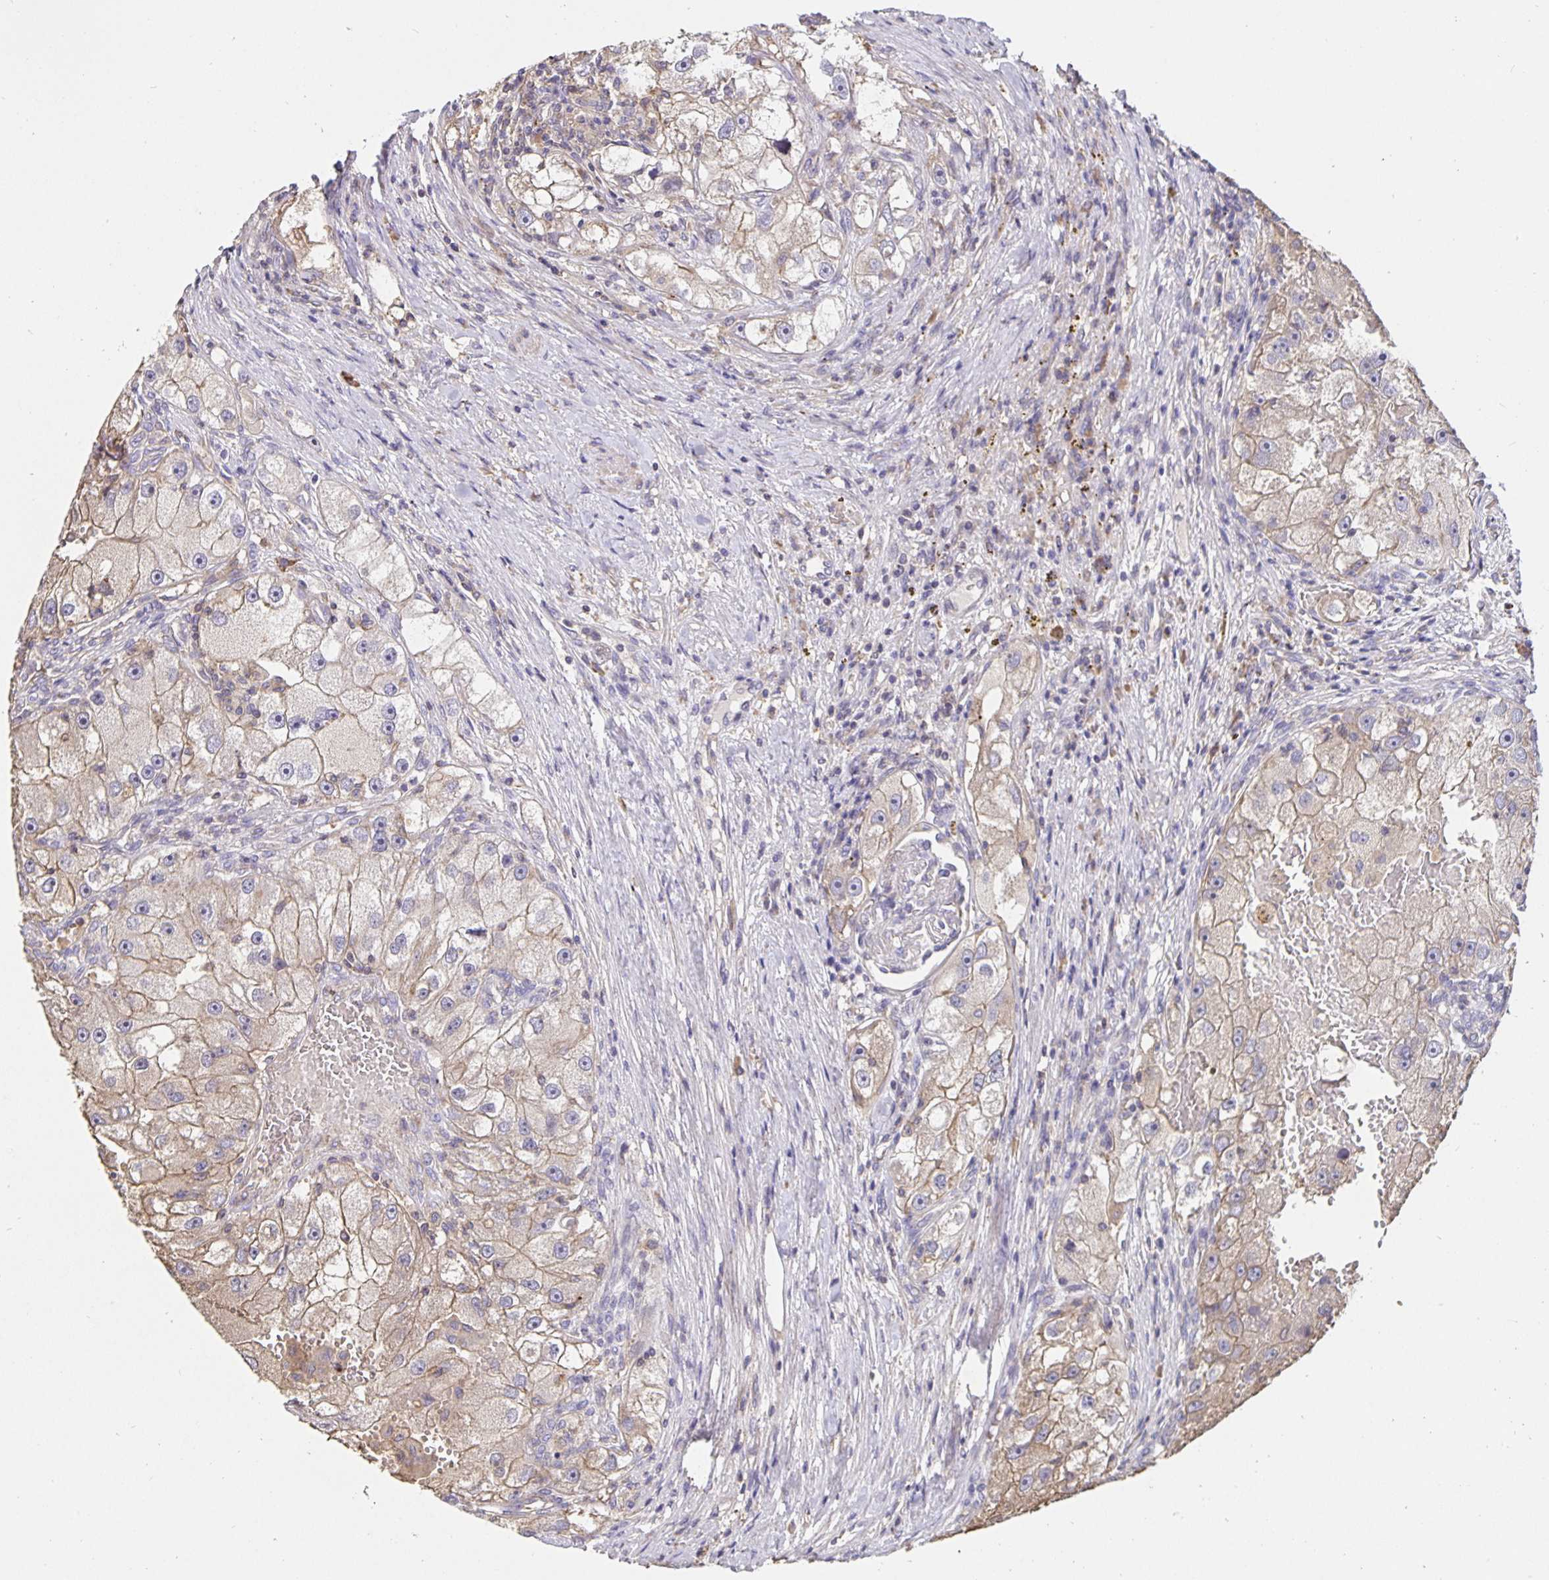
{"staining": {"intensity": "weak", "quantity": "<25%", "location": "cytoplasmic/membranous"}, "tissue": "renal cancer", "cell_type": "Tumor cells", "image_type": "cancer", "snomed": [{"axis": "morphology", "description": "Adenocarcinoma, NOS"}, {"axis": "topography", "description": "Kidney"}], "caption": "Adenocarcinoma (renal) was stained to show a protein in brown. There is no significant positivity in tumor cells.", "gene": "TMEM71", "patient": {"sex": "male", "age": 63}}